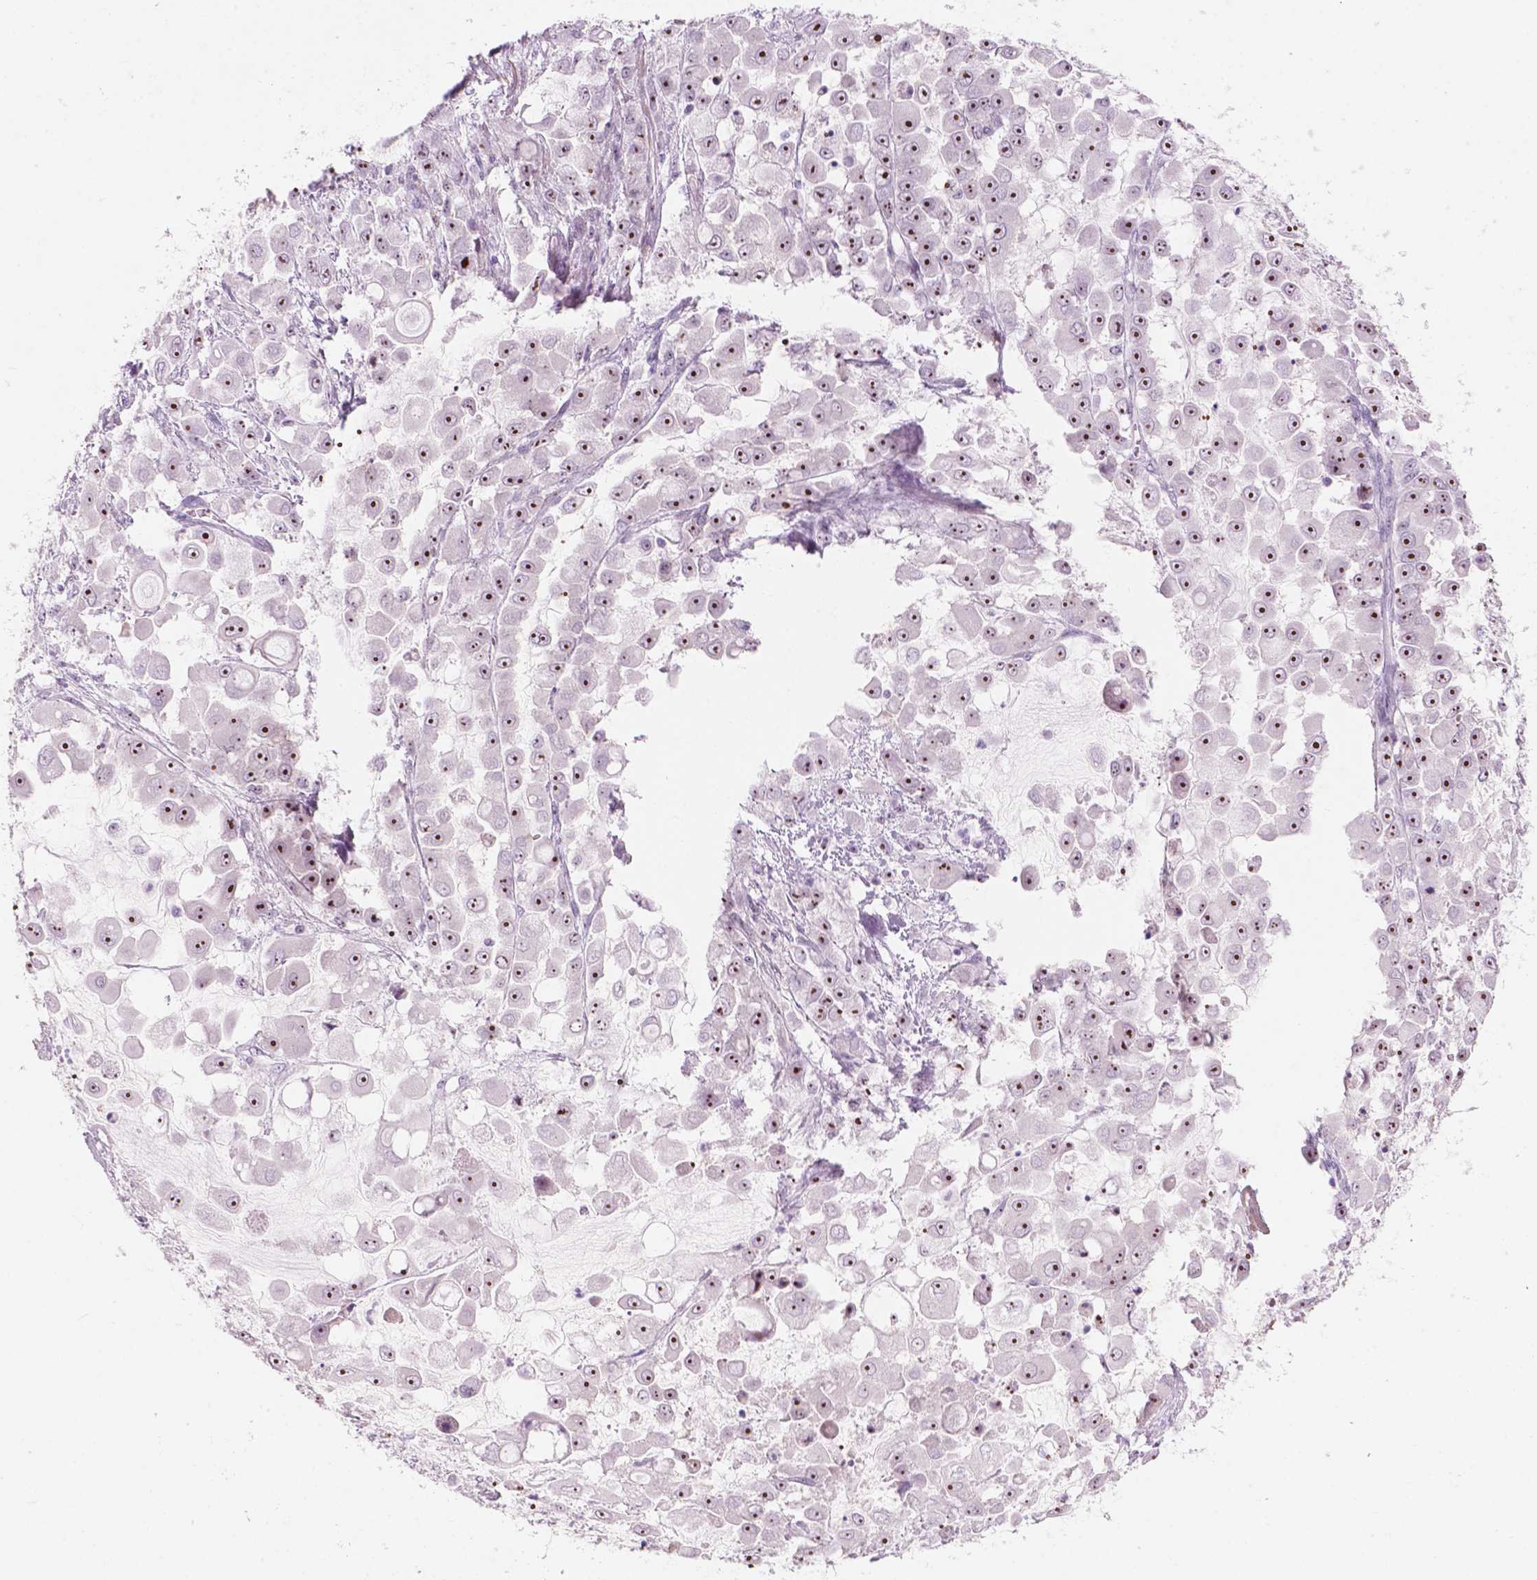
{"staining": {"intensity": "strong", "quantity": "25%-75%", "location": "nuclear"}, "tissue": "stomach cancer", "cell_type": "Tumor cells", "image_type": "cancer", "snomed": [{"axis": "morphology", "description": "Adenocarcinoma, NOS"}, {"axis": "topography", "description": "Stomach"}], "caption": "An immunohistochemistry micrograph of neoplastic tissue is shown. Protein staining in brown highlights strong nuclear positivity in stomach cancer (adenocarcinoma) within tumor cells. Immunohistochemistry (ihc) stains the protein in brown and the nuclei are stained blue.", "gene": "ZNF853", "patient": {"sex": "female", "age": 76}}